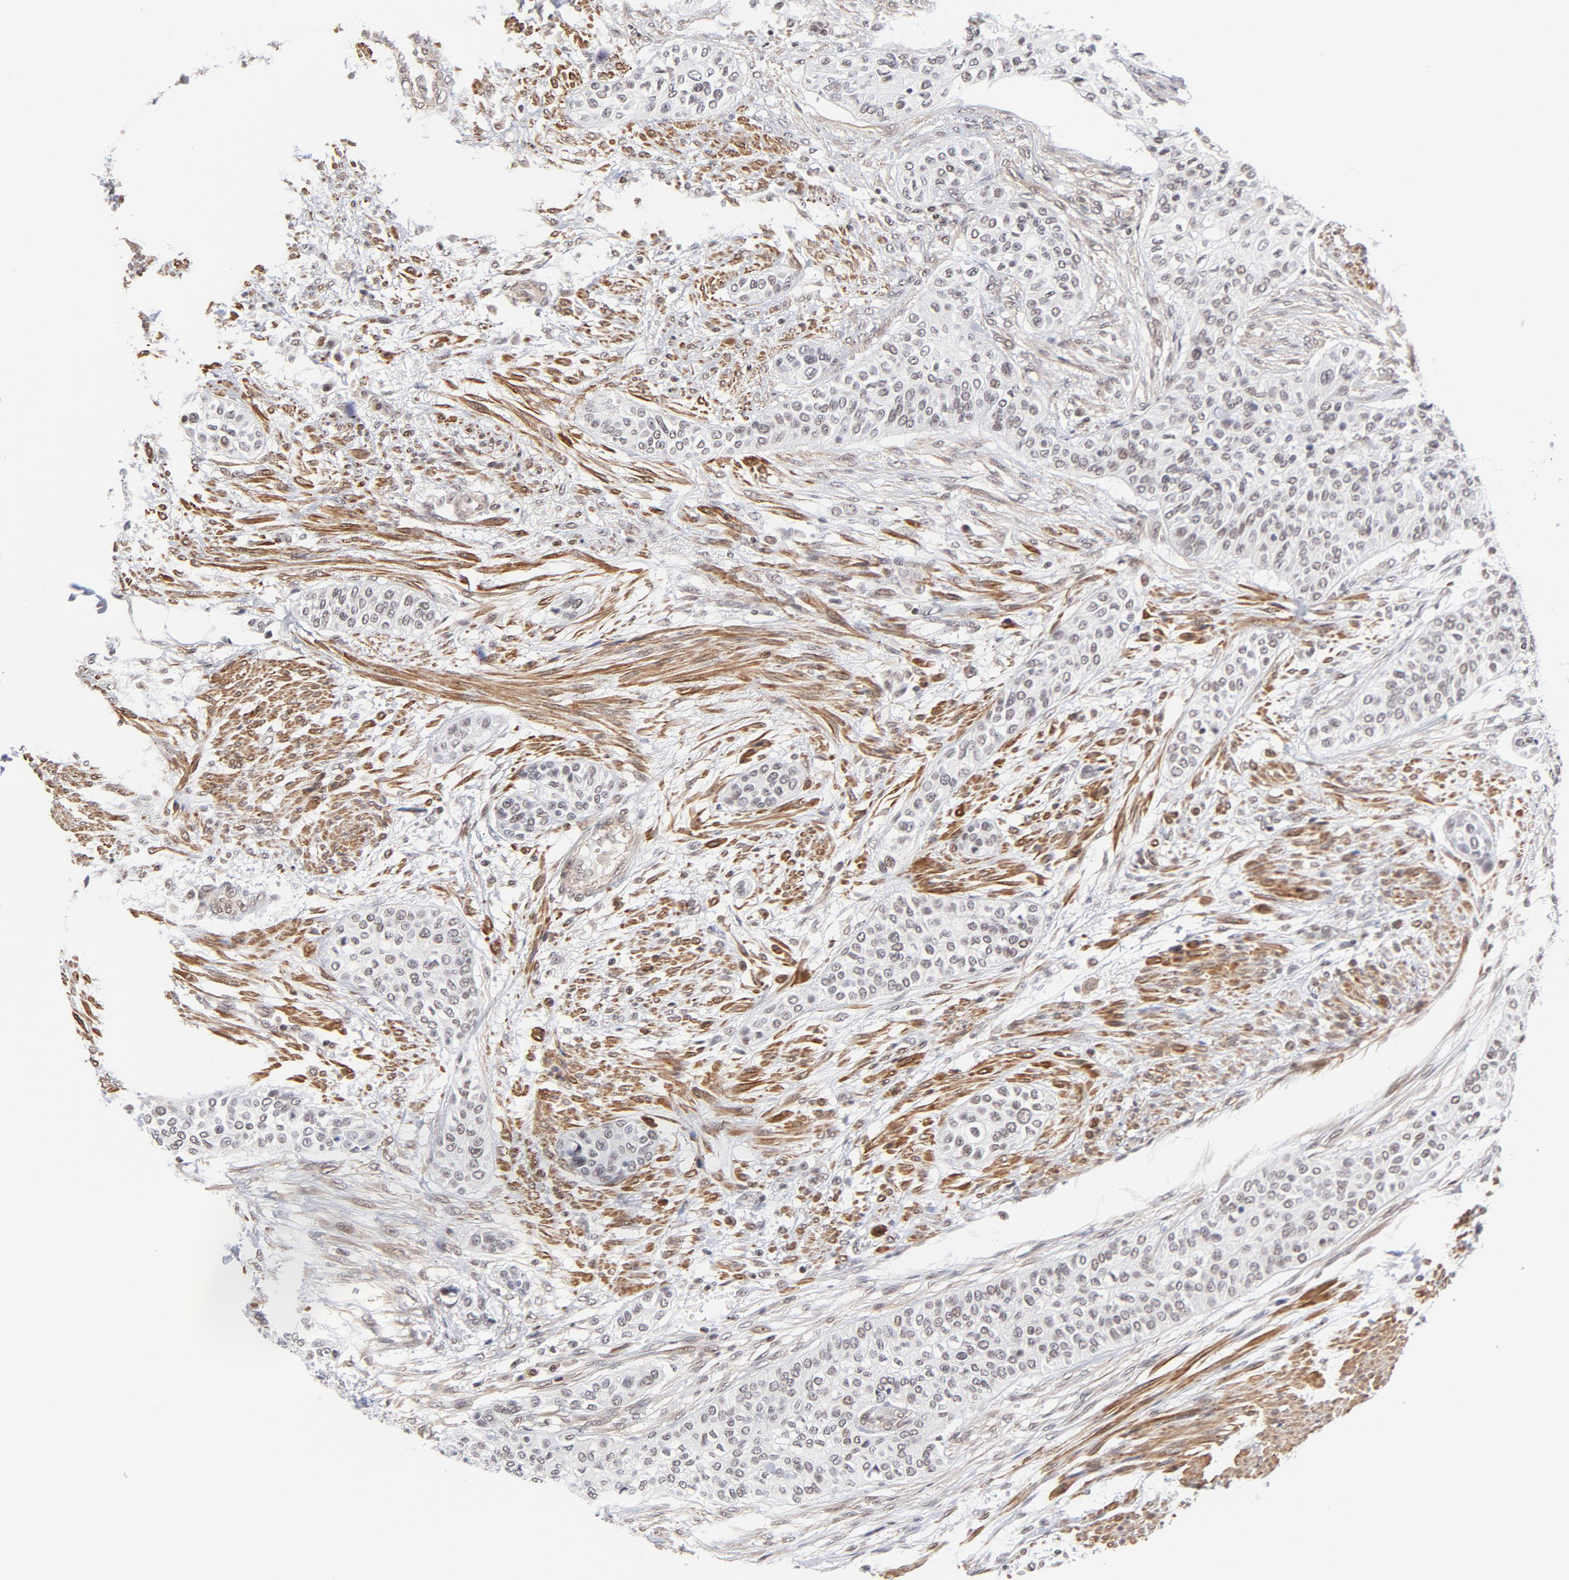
{"staining": {"intensity": "negative", "quantity": "none", "location": "none"}, "tissue": "urothelial cancer", "cell_type": "Tumor cells", "image_type": "cancer", "snomed": [{"axis": "morphology", "description": "Urothelial carcinoma, High grade"}, {"axis": "topography", "description": "Urinary bladder"}], "caption": "Immunohistochemistry (IHC) micrograph of neoplastic tissue: human urothelial carcinoma (high-grade) stained with DAB shows no significant protein staining in tumor cells.", "gene": "CTCF", "patient": {"sex": "male", "age": 74}}